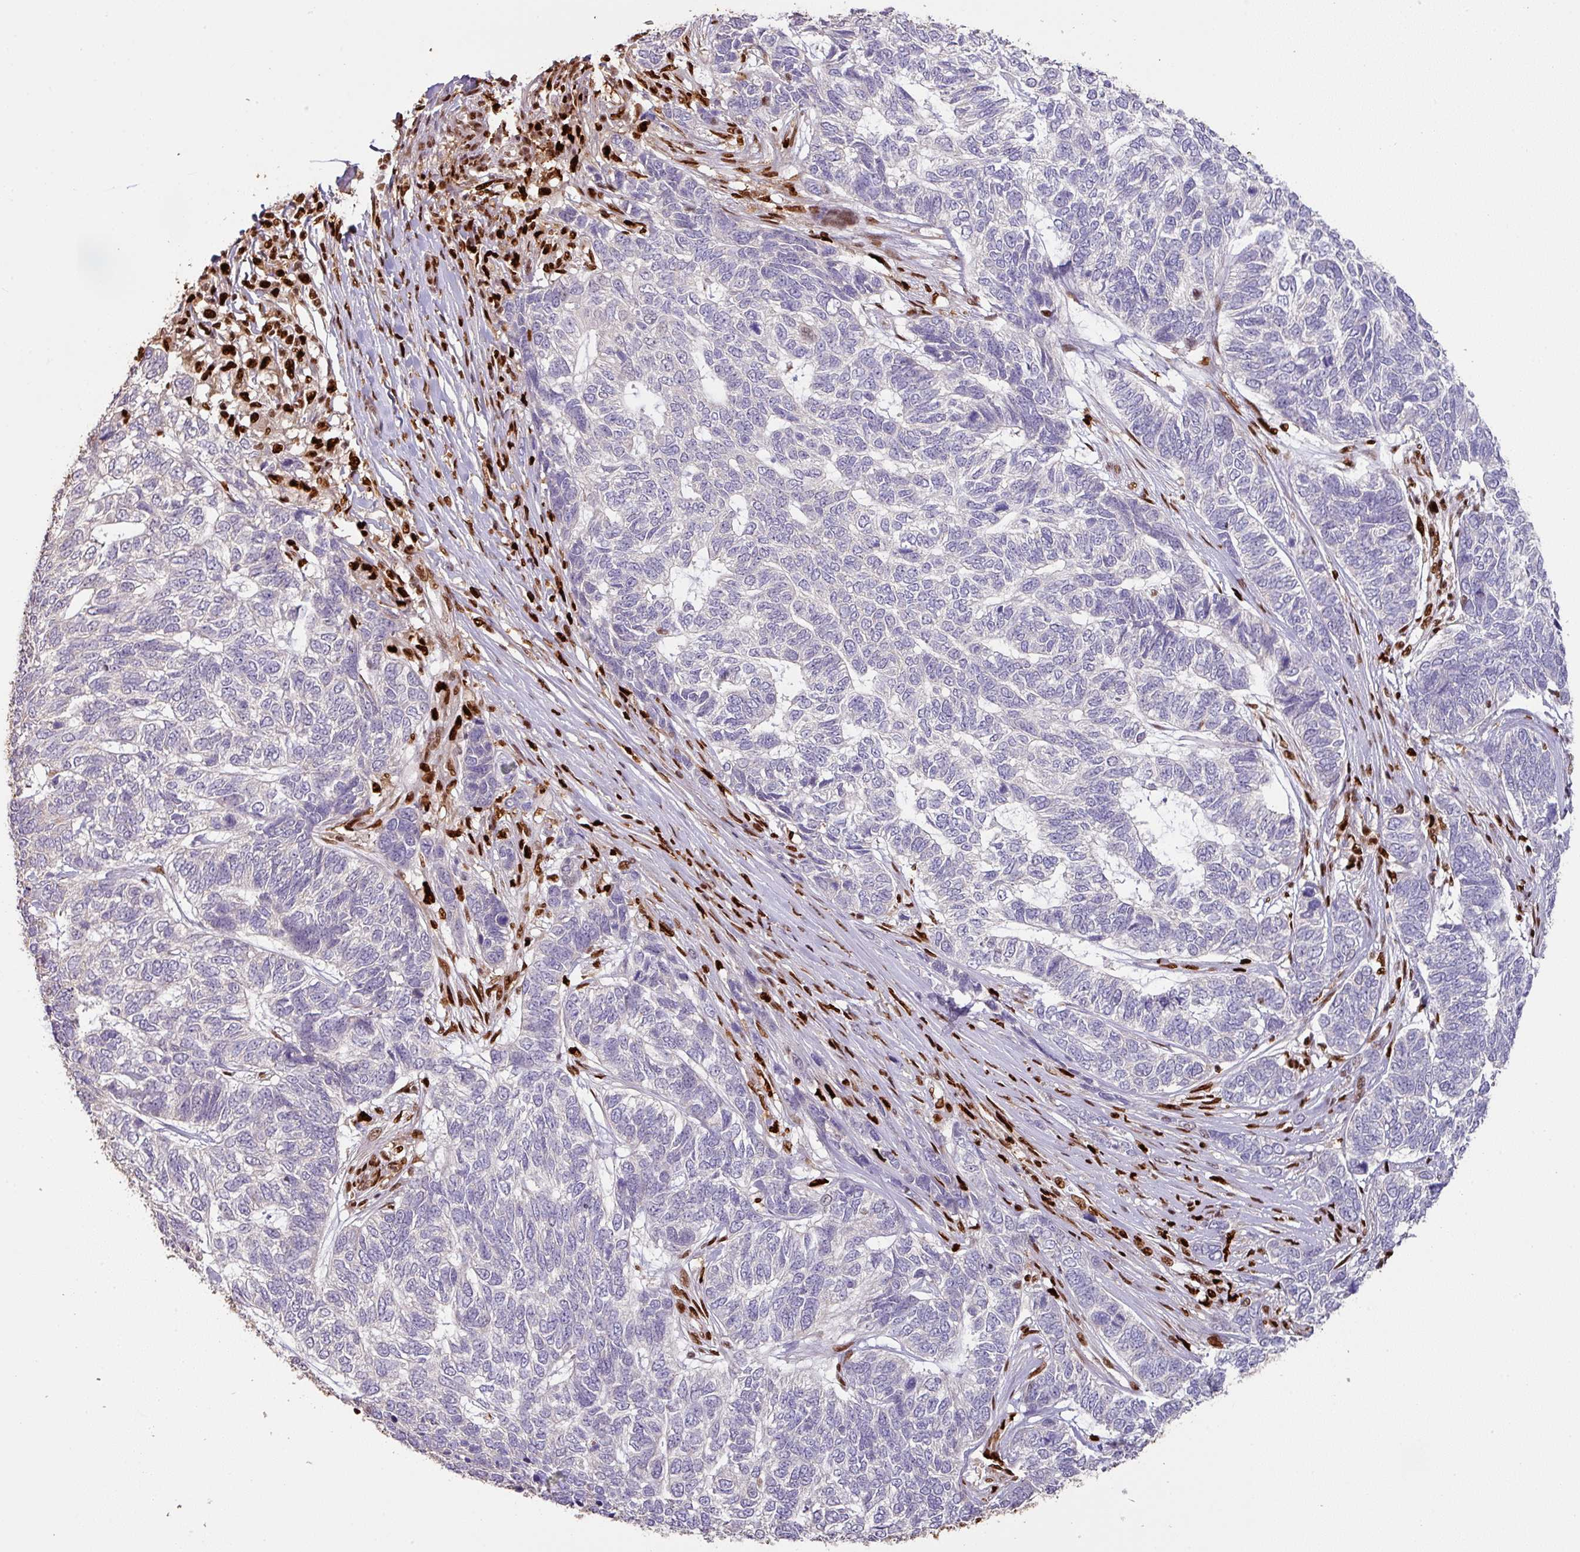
{"staining": {"intensity": "negative", "quantity": "none", "location": "none"}, "tissue": "skin cancer", "cell_type": "Tumor cells", "image_type": "cancer", "snomed": [{"axis": "morphology", "description": "Basal cell carcinoma"}, {"axis": "topography", "description": "Skin"}], "caption": "Tumor cells are negative for brown protein staining in basal cell carcinoma (skin). (DAB immunohistochemistry (IHC) with hematoxylin counter stain).", "gene": "SAMHD1", "patient": {"sex": "female", "age": 65}}